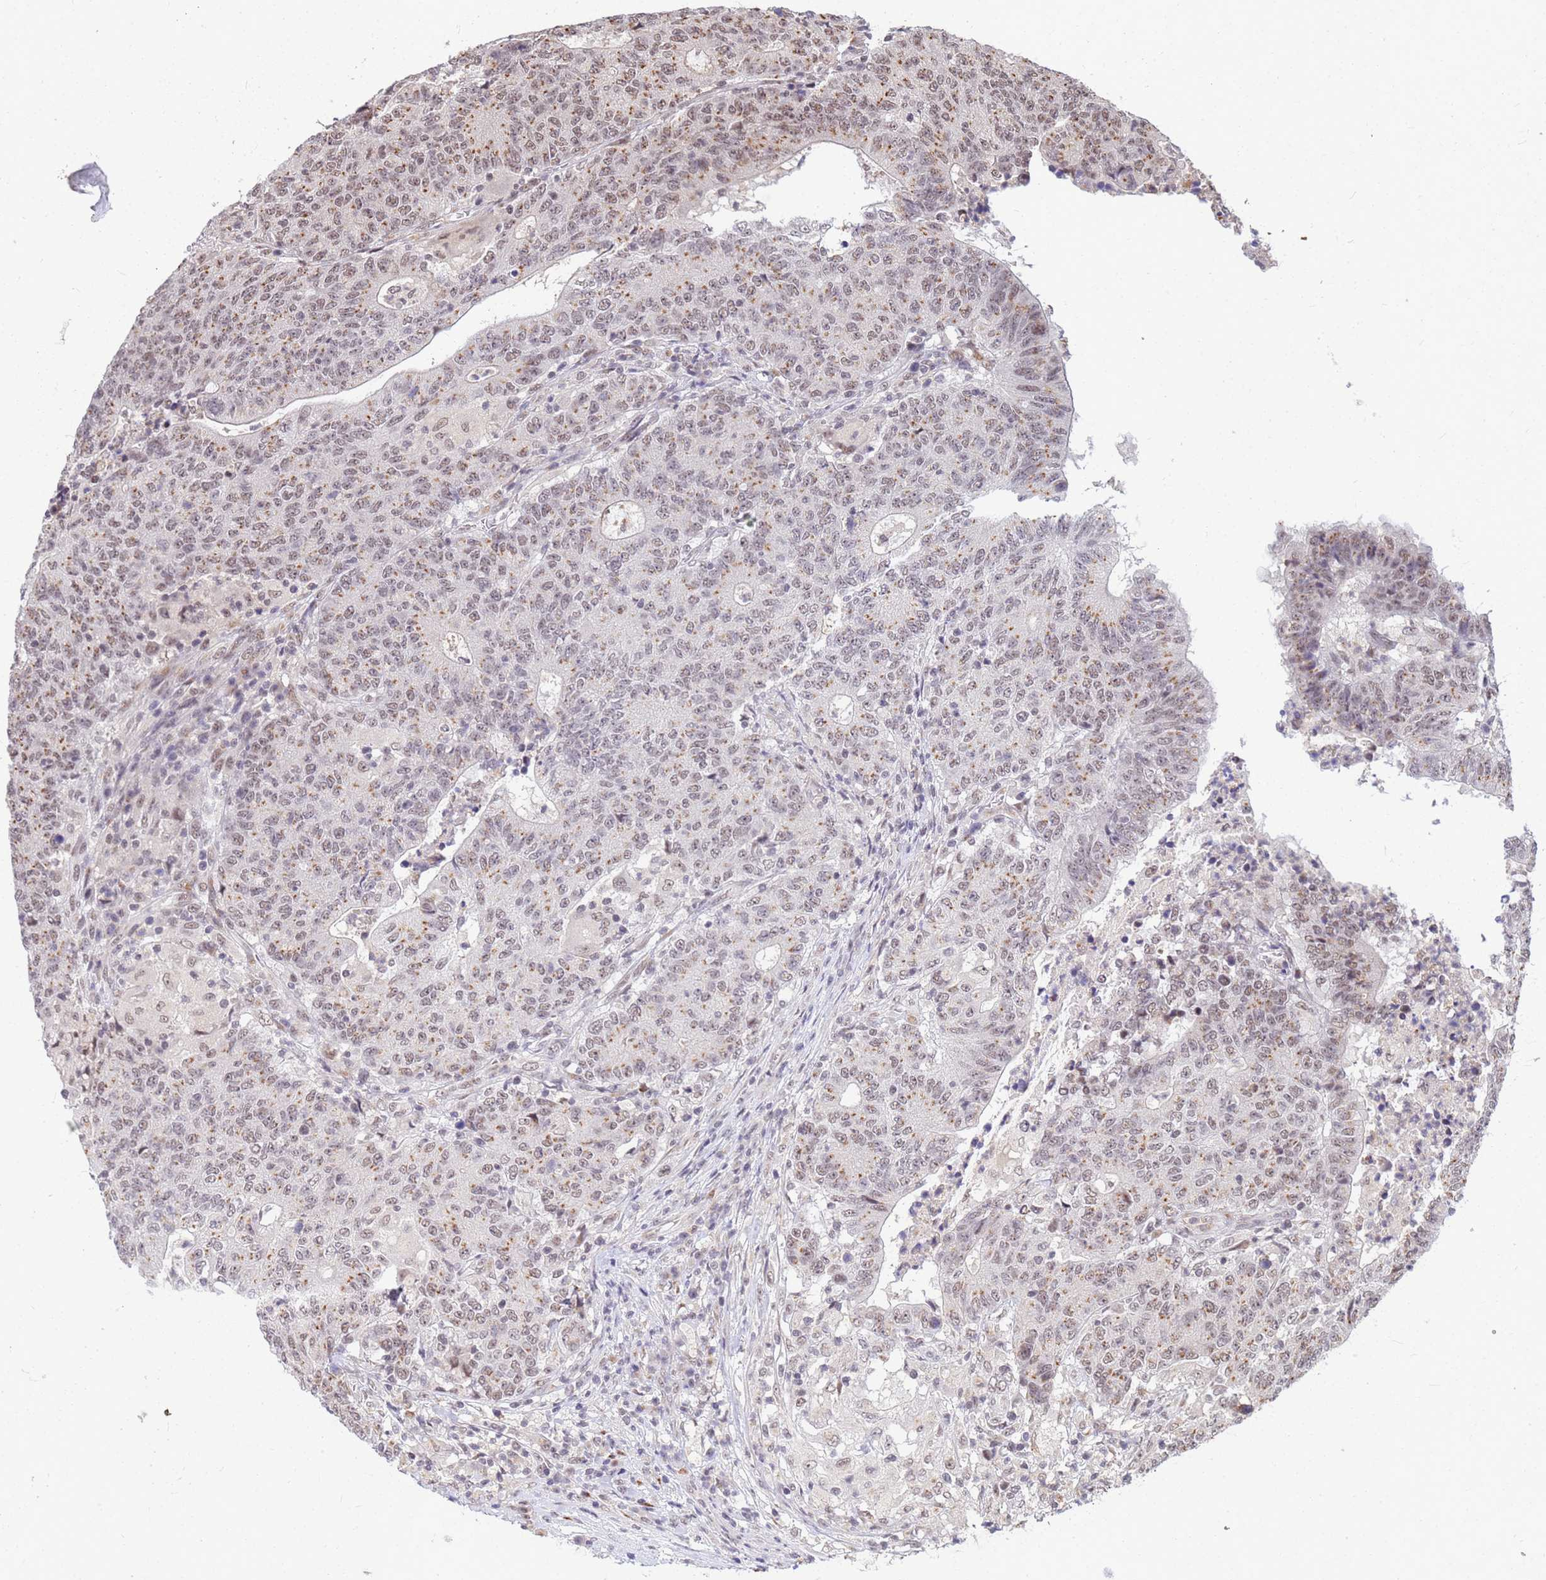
{"staining": {"intensity": "weak", "quantity": "25%-75%", "location": "cytoplasmic/membranous,nuclear"}, "tissue": "colorectal cancer", "cell_type": "Tumor cells", "image_type": "cancer", "snomed": [{"axis": "morphology", "description": "Adenocarcinoma, NOS"}, {"axis": "topography", "description": "Colon"}], "caption": "Immunohistochemical staining of colorectal cancer (adenocarcinoma) displays low levels of weak cytoplasmic/membranous and nuclear protein positivity in approximately 25%-75% of tumor cells.", "gene": "NCBP2", "patient": {"sex": "female", "age": 75}}